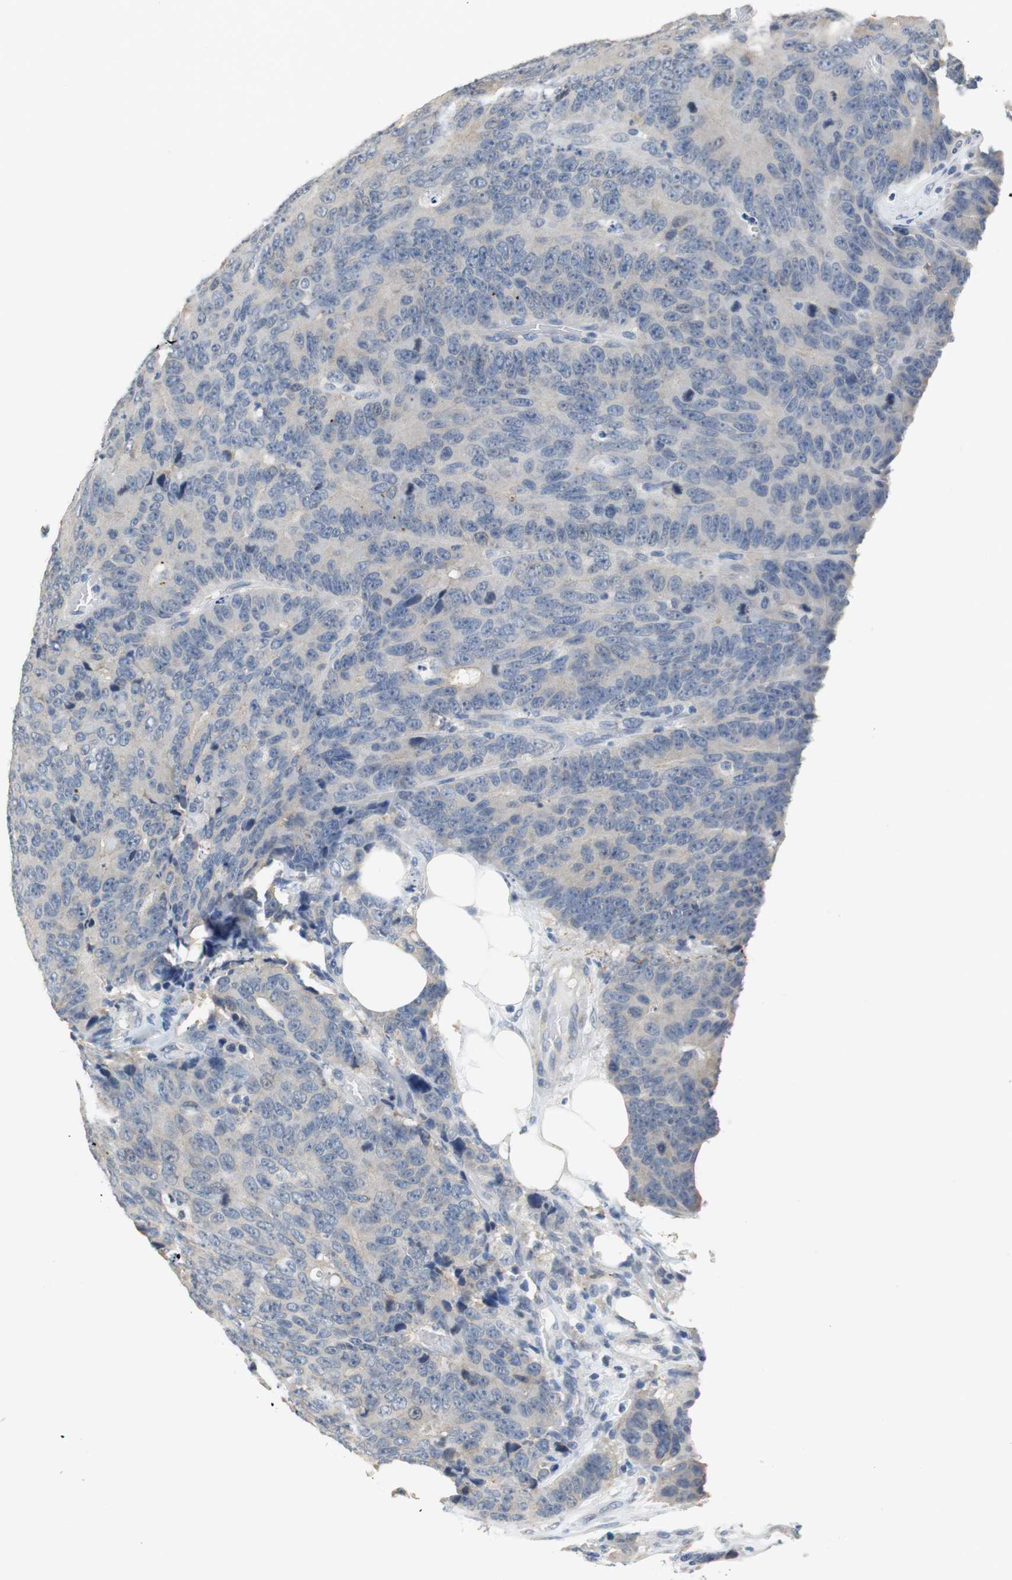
{"staining": {"intensity": "weak", "quantity": "<25%", "location": "cytoplasmic/membranous"}, "tissue": "colorectal cancer", "cell_type": "Tumor cells", "image_type": "cancer", "snomed": [{"axis": "morphology", "description": "Adenocarcinoma, NOS"}, {"axis": "topography", "description": "Colon"}], "caption": "This is an IHC micrograph of human adenocarcinoma (colorectal). There is no staining in tumor cells.", "gene": "MUC7", "patient": {"sex": "female", "age": 86}}